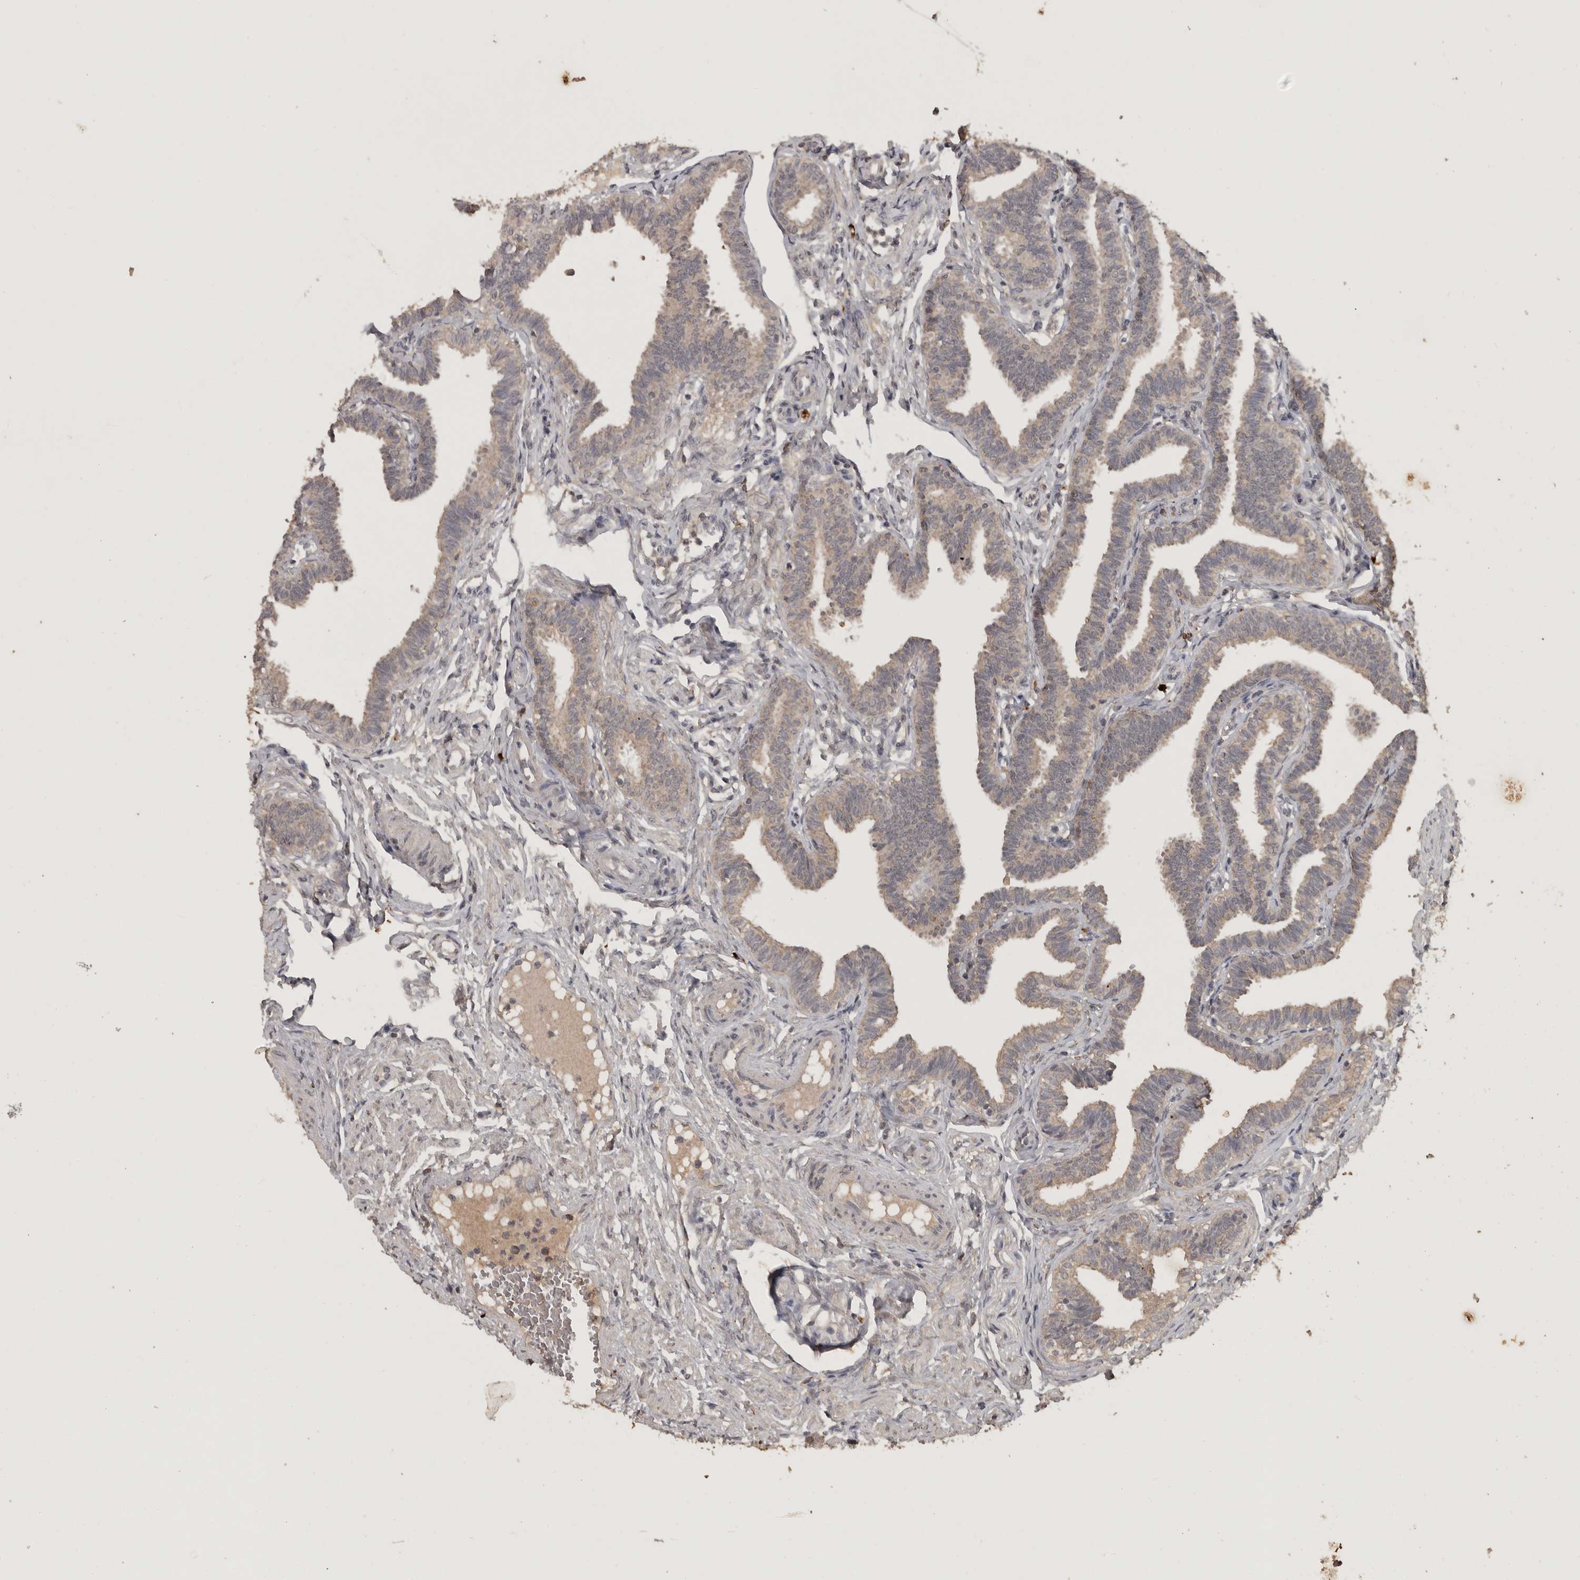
{"staining": {"intensity": "weak", "quantity": ">75%", "location": "cytoplasmic/membranous"}, "tissue": "fallopian tube", "cell_type": "Glandular cells", "image_type": "normal", "snomed": [{"axis": "morphology", "description": "Normal tissue, NOS"}, {"axis": "topography", "description": "Fallopian tube"}, {"axis": "topography", "description": "Ovary"}], "caption": "A photomicrograph of human fallopian tube stained for a protein demonstrates weak cytoplasmic/membranous brown staining in glandular cells. Using DAB (brown) and hematoxylin (blue) stains, captured at high magnification using brightfield microscopy.", "gene": "ADAMTS4", "patient": {"sex": "female", "age": 23}}